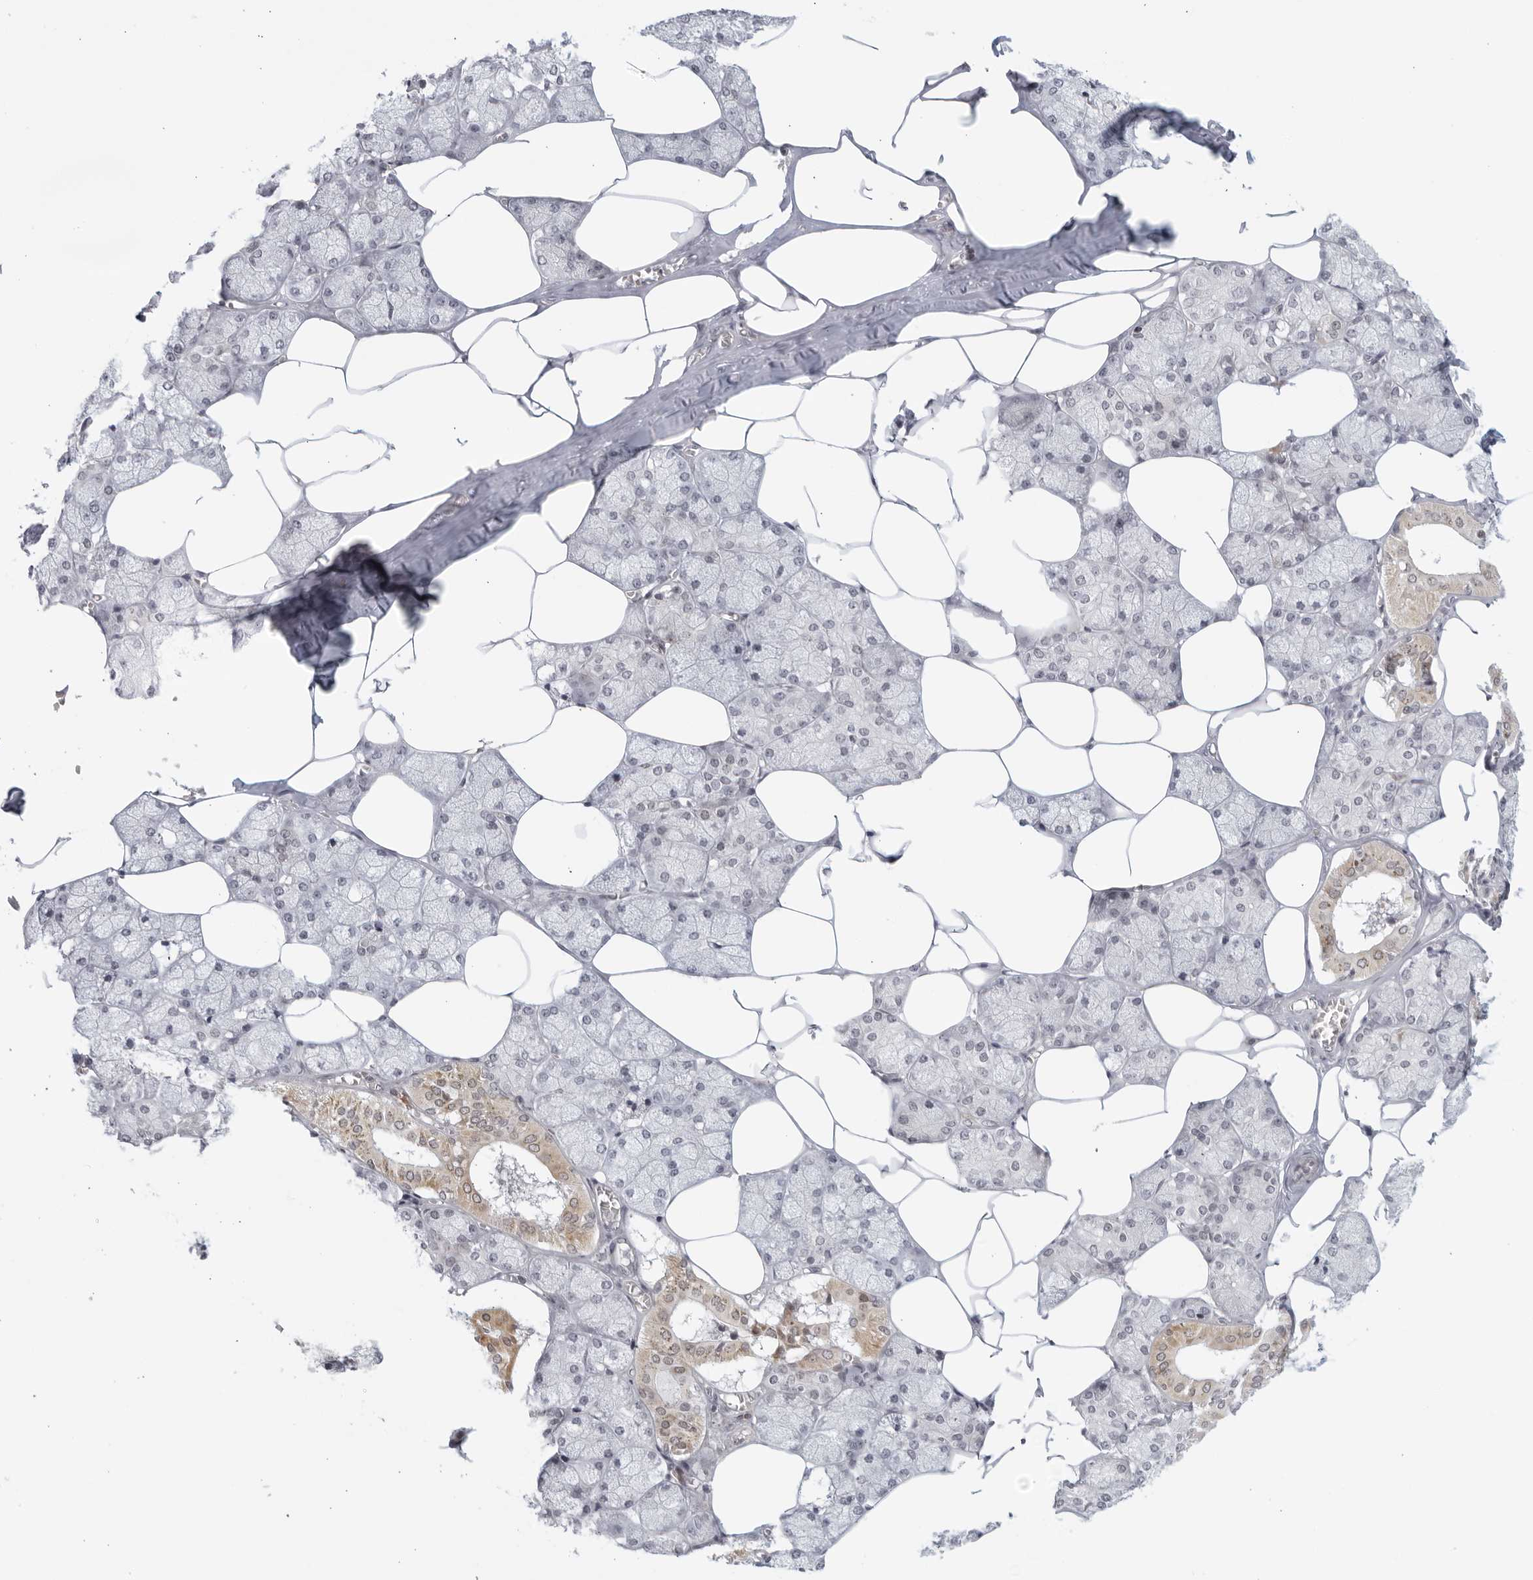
{"staining": {"intensity": "weak", "quantity": "<25%", "location": "cytoplasmic/membranous"}, "tissue": "salivary gland", "cell_type": "Glandular cells", "image_type": "normal", "snomed": [{"axis": "morphology", "description": "Normal tissue, NOS"}, {"axis": "topography", "description": "Salivary gland"}], "caption": "This is an immunohistochemistry photomicrograph of normal salivary gland. There is no expression in glandular cells.", "gene": "RAB11FIP3", "patient": {"sex": "male", "age": 62}}